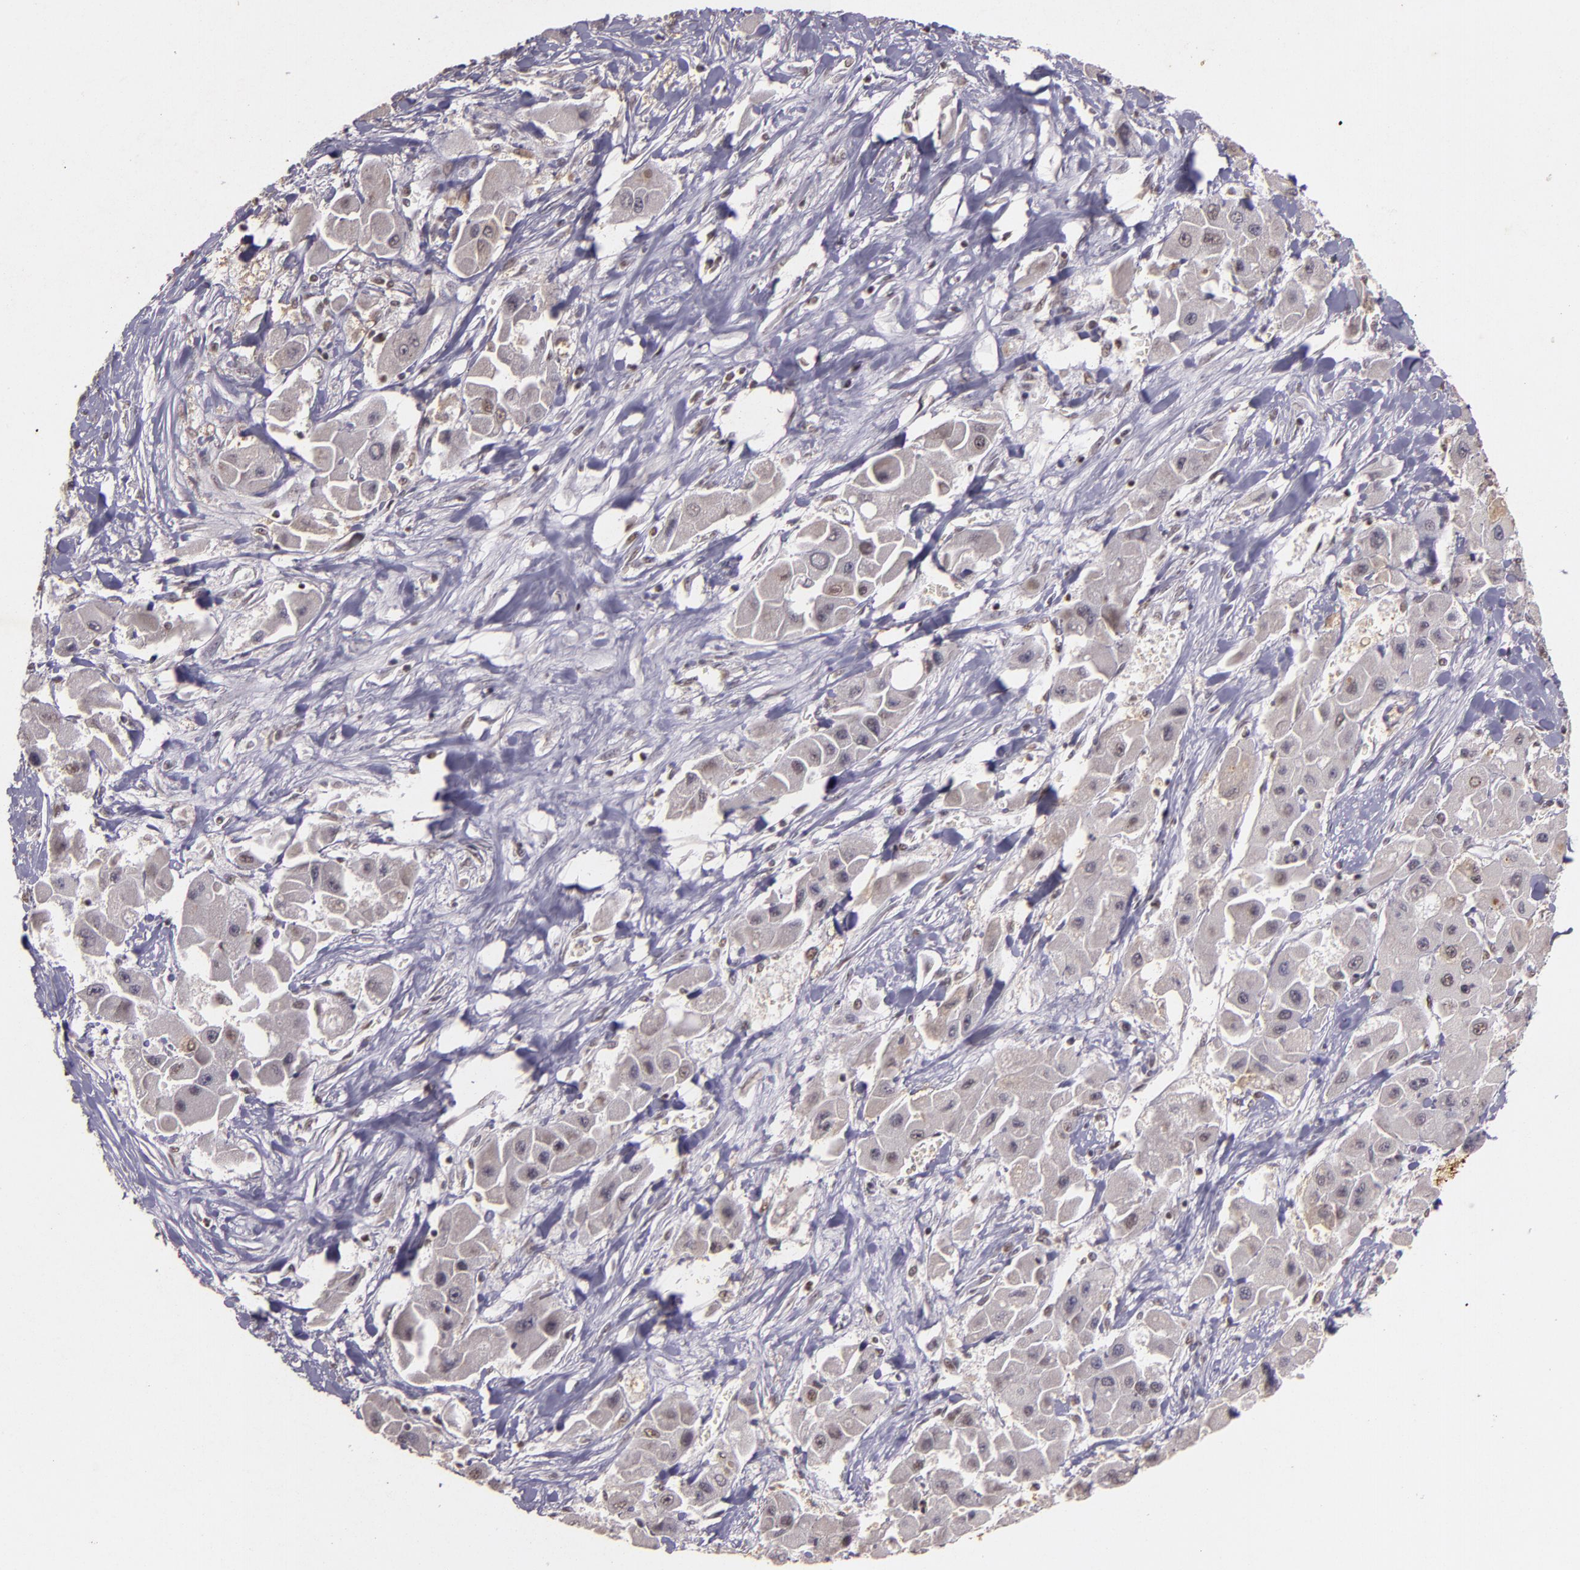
{"staining": {"intensity": "weak", "quantity": "<25%", "location": "cytoplasmic/membranous"}, "tissue": "liver cancer", "cell_type": "Tumor cells", "image_type": "cancer", "snomed": [{"axis": "morphology", "description": "Carcinoma, Hepatocellular, NOS"}, {"axis": "topography", "description": "Liver"}], "caption": "Protein analysis of liver cancer exhibits no significant positivity in tumor cells. (Brightfield microscopy of DAB (3,3'-diaminobenzidine) IHC at high magnification).", "gene": "CBX3", "patient": {"sex": "male", "age": 24}}